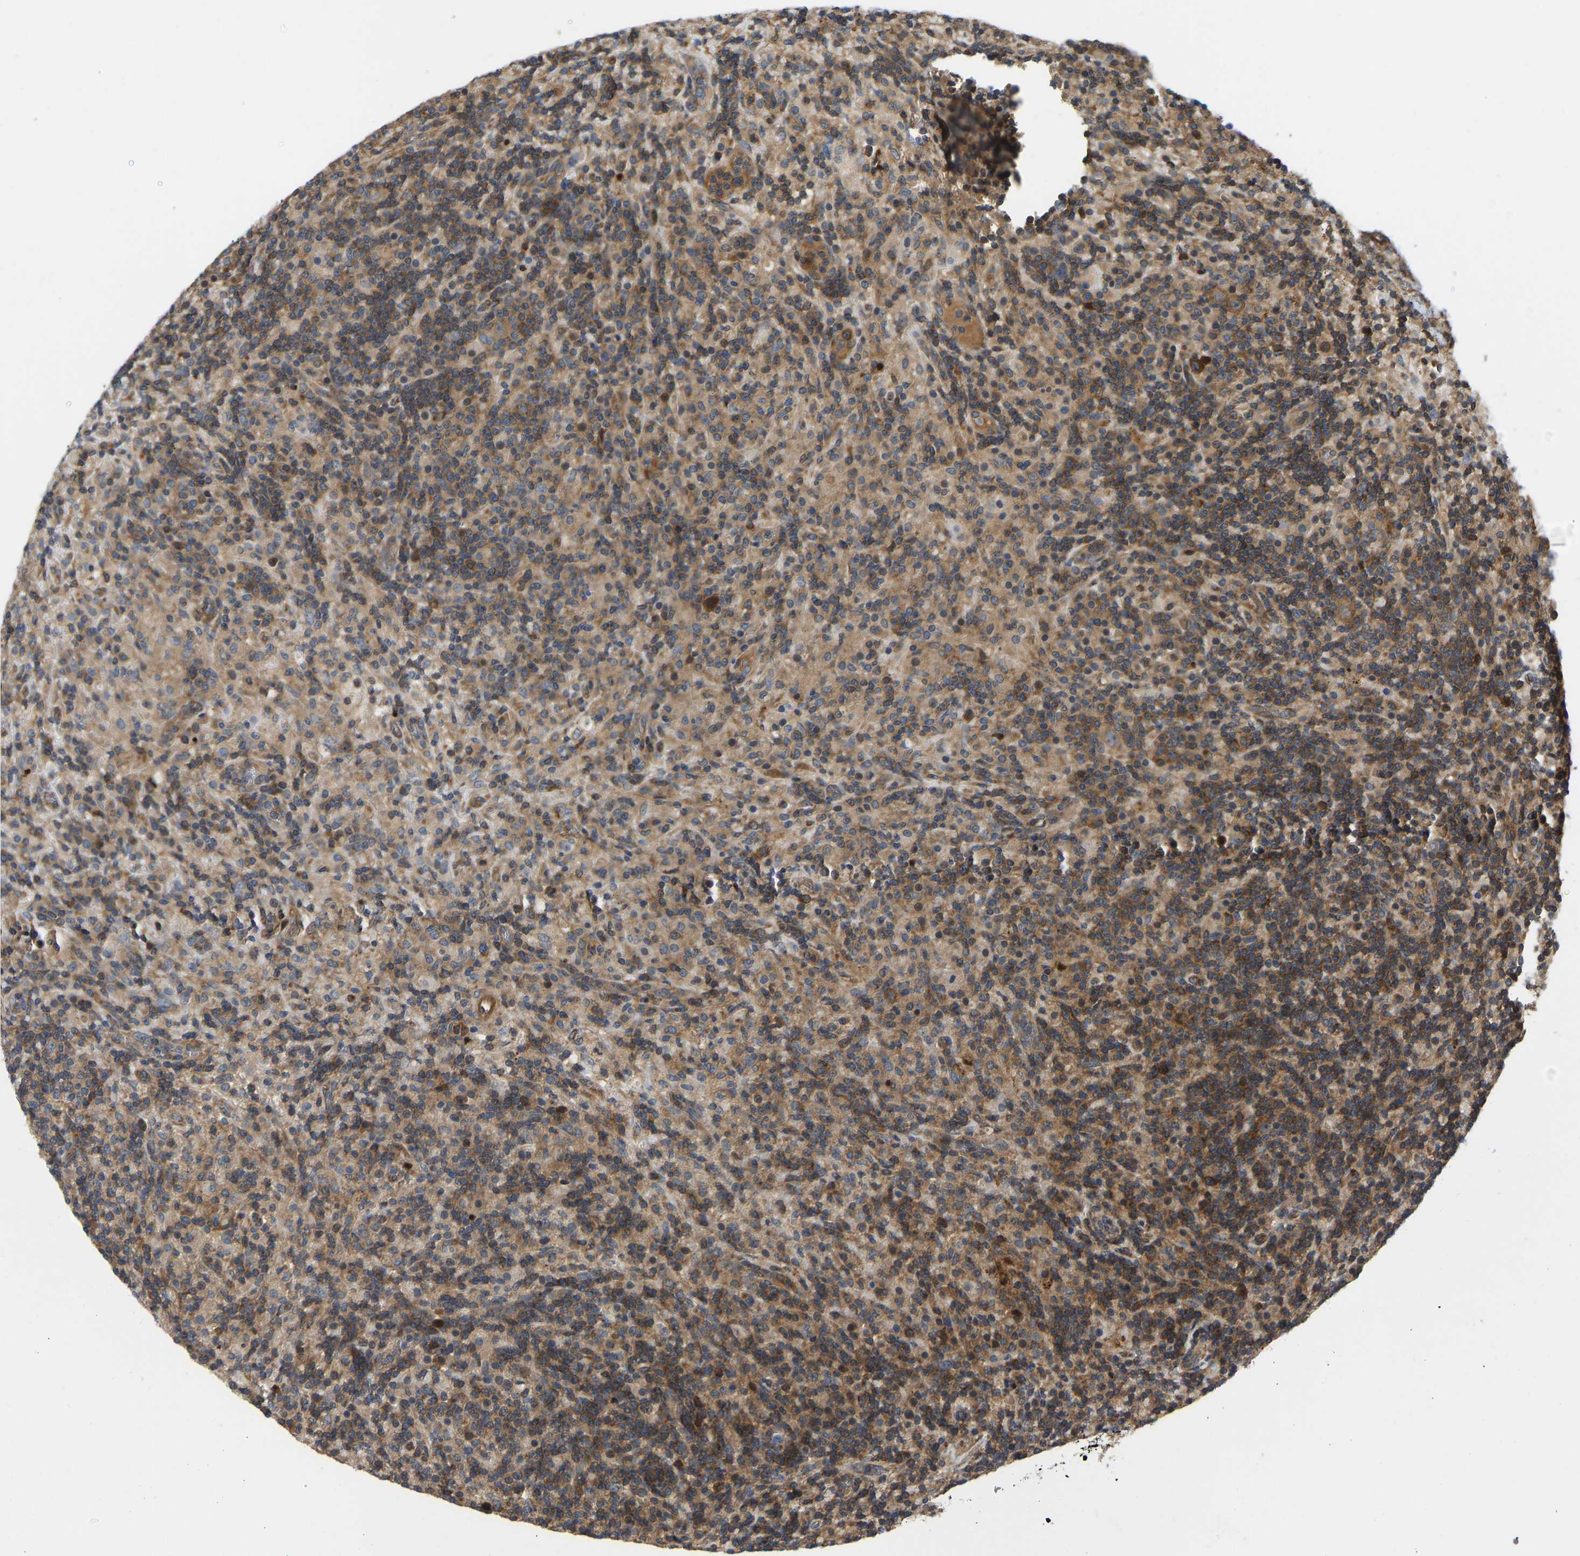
{"staining": {"intensity": "moderate", "quantity": ">75%", "location": "cytoplasmic/membranous"}, "tissue": "lymphoma", "cell_type": "Tumor cells", "image_type": "cancer", "snomed": [{"axis": "morphology", "description": "Hodgkin's disease, NOS"}, {"axis": "topography", "description": "Lymph node"}], "caption": "This is a photomicrograph of immunohistochemistry staining of lymphoma, which shows moderate positivity in the cytoplasmic/membranous of tumor cells.", "gene": "RASGRF2", "patient": {"sex": "male", "age": 70}}